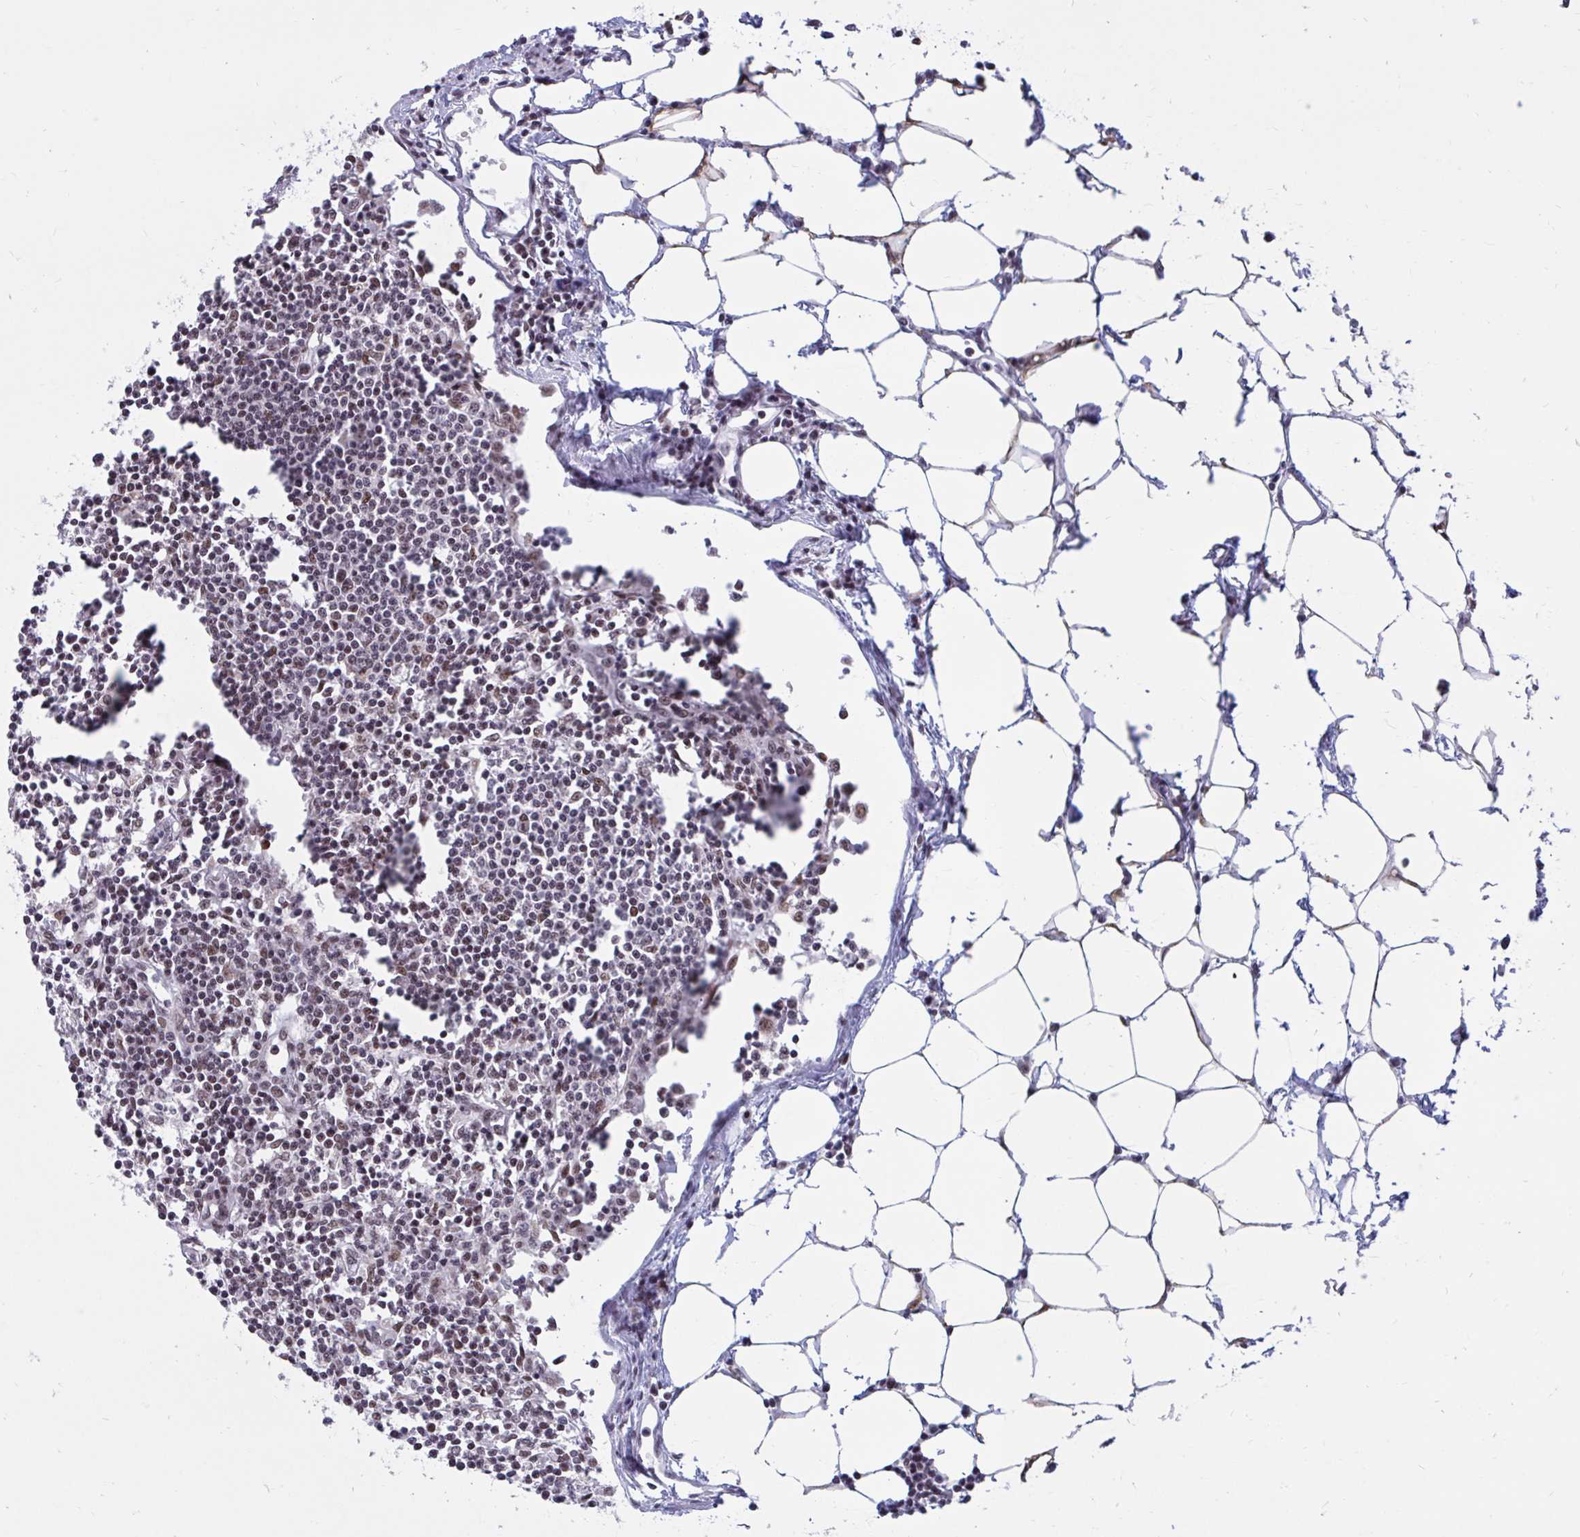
{"staining": {"intensity": "moderate", "quantity": ">75%", "location": "nuclear"}, "tissue": "lymph node", "cell_type": "Germinal center cells", "image_type": "normal", "snomed": [{"axis": "morphology", "description": "Normal tissue, NOS"}, {"axis": "topography", "description": "Lymph node"}], "caption": "Lymph node stained for a protein shows moderate nuclear positivity in germinal center cells.", "gene": "PHF10", "patient": {"sex": "female", "age": 78}}